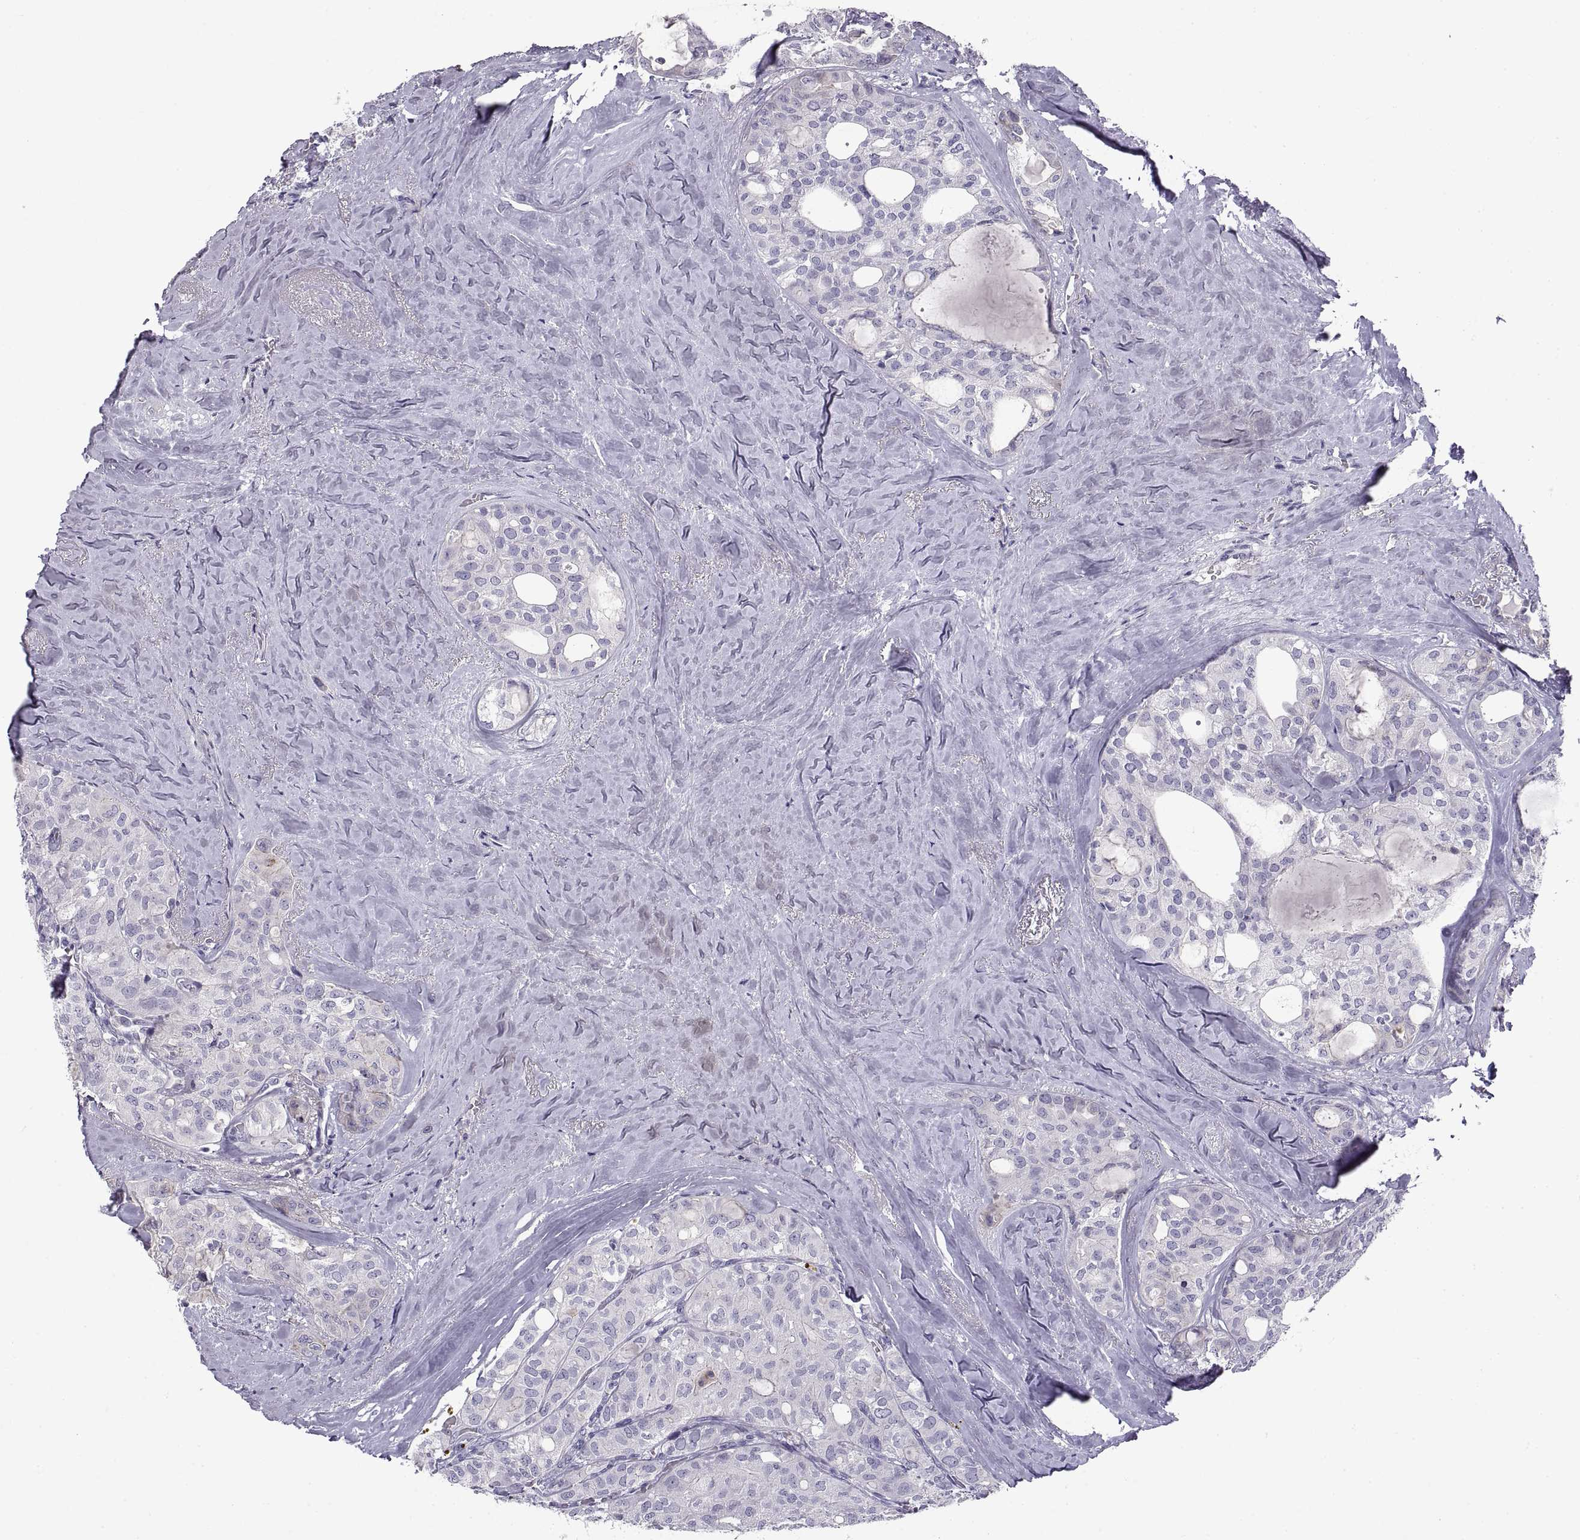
{"staining": {"intensity": "negative", "quantity": "none", "location": "none"}, "tissue": "thyroid cancer", "cell_type": "Tumor cells", "image_type": "cancer", "snomed": [{"axis": "morphology", "description": "Follicular adenoma carcinoma, NOS"}, {"axis": "topography", "description": "Thyroid gland"}], "caption": "Tumor cells are negative for protein expression in human follicular adenoma carcinoma (thyroid).", "gene": "CRYBB3", "patient": {"sex": "male", "age": 75}}